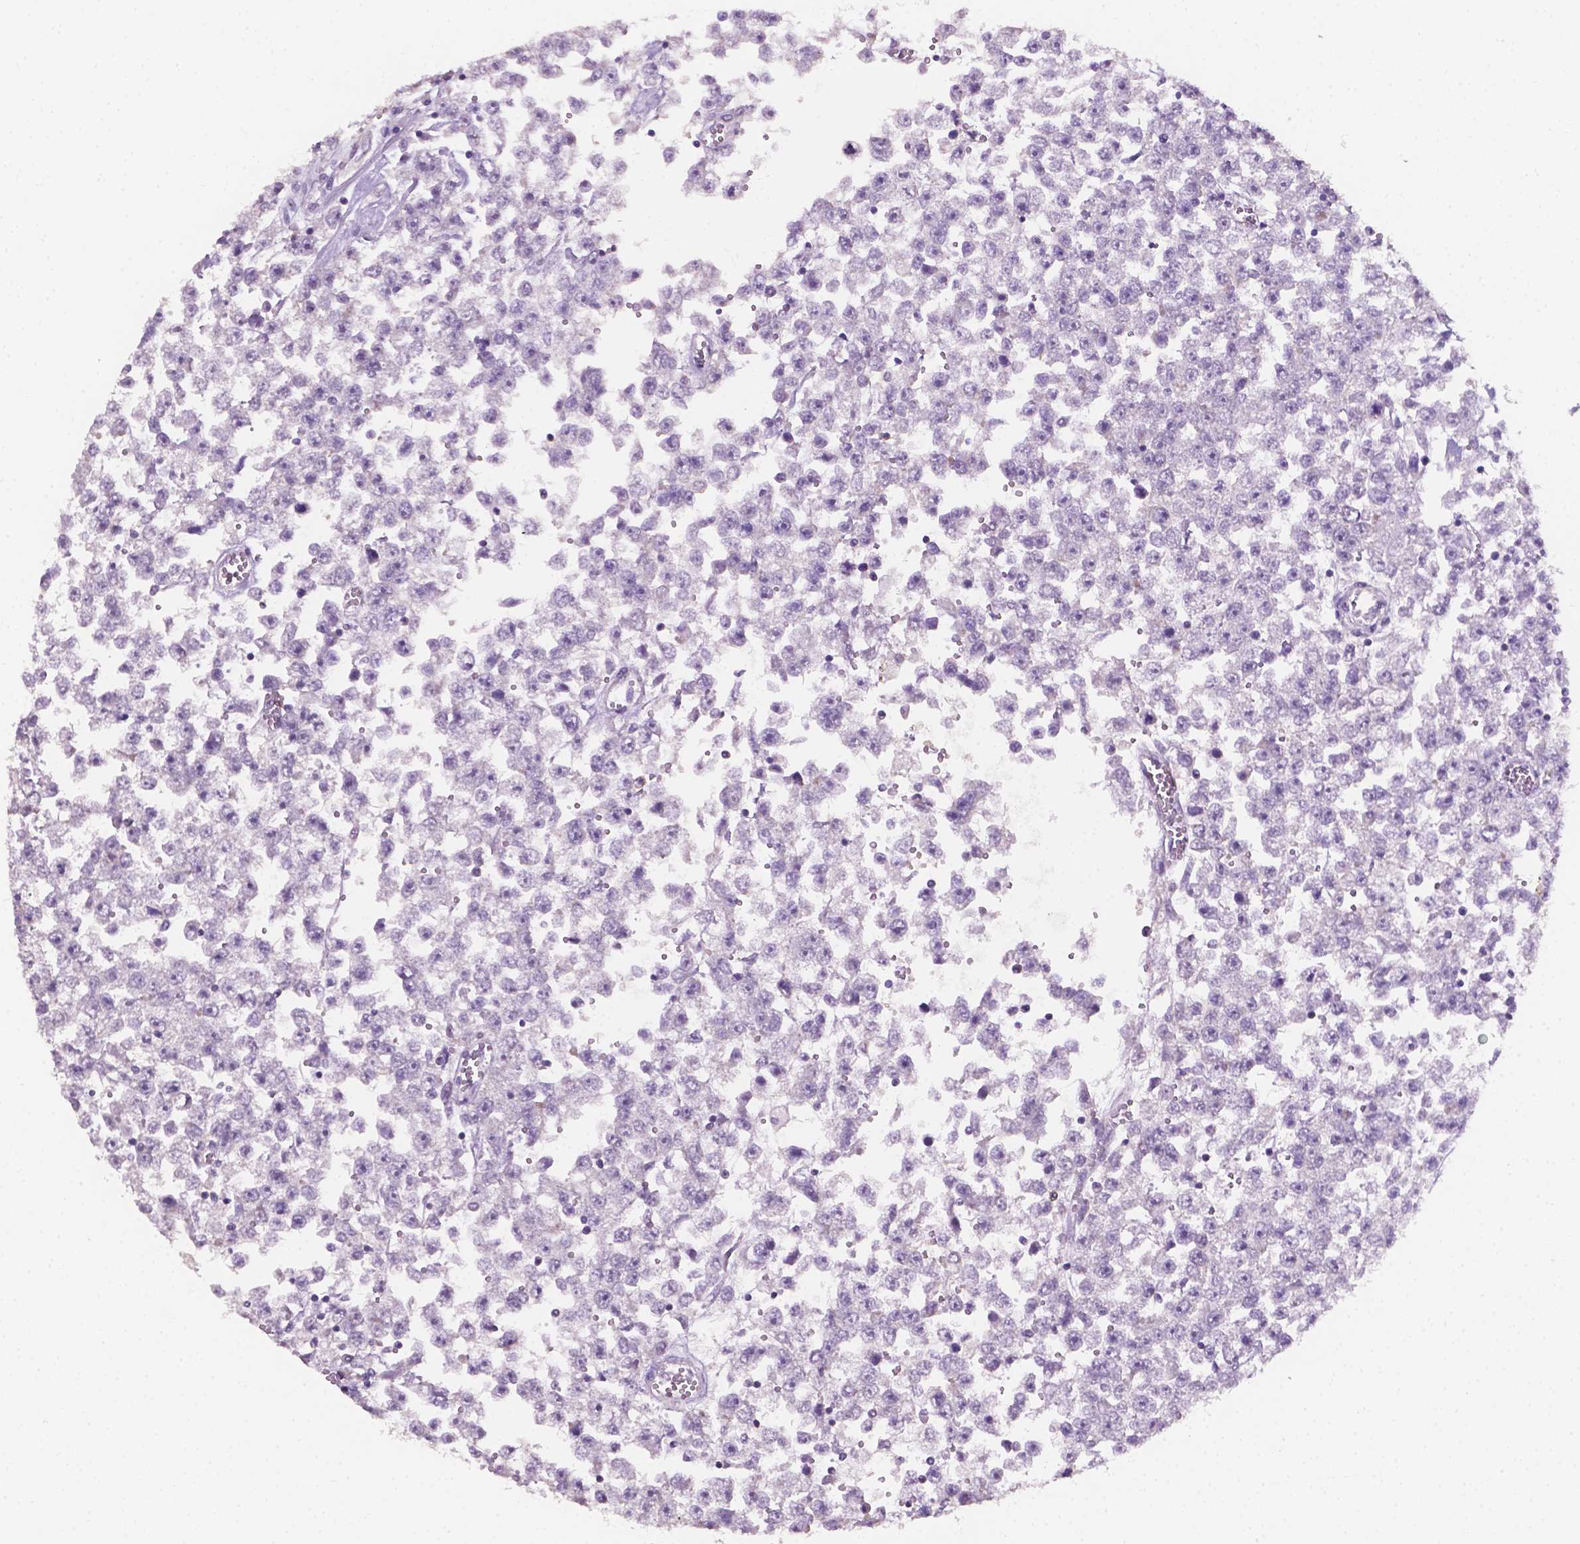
{"staining": {"intensity": "negative", "quantity": "none", "location": "none"}, "tissue": "testis cancer", "cell_type": "Tumor cells", "image_type": "cancer", "snomed": [{"axis": "morphology", "description": "Seminoma, NOS"}, {"axis": "topography", "description": "Testis"}], "caption": "Immunohistochemistry photomicrograph of neoplastic tissue: human testis seminoma stained with DAB (3,3'-diaminobenzidine) shows no significant protein staining in tumor cells.", "gene": "EGFR", "patient": {"sex": "male", "age": 34}}